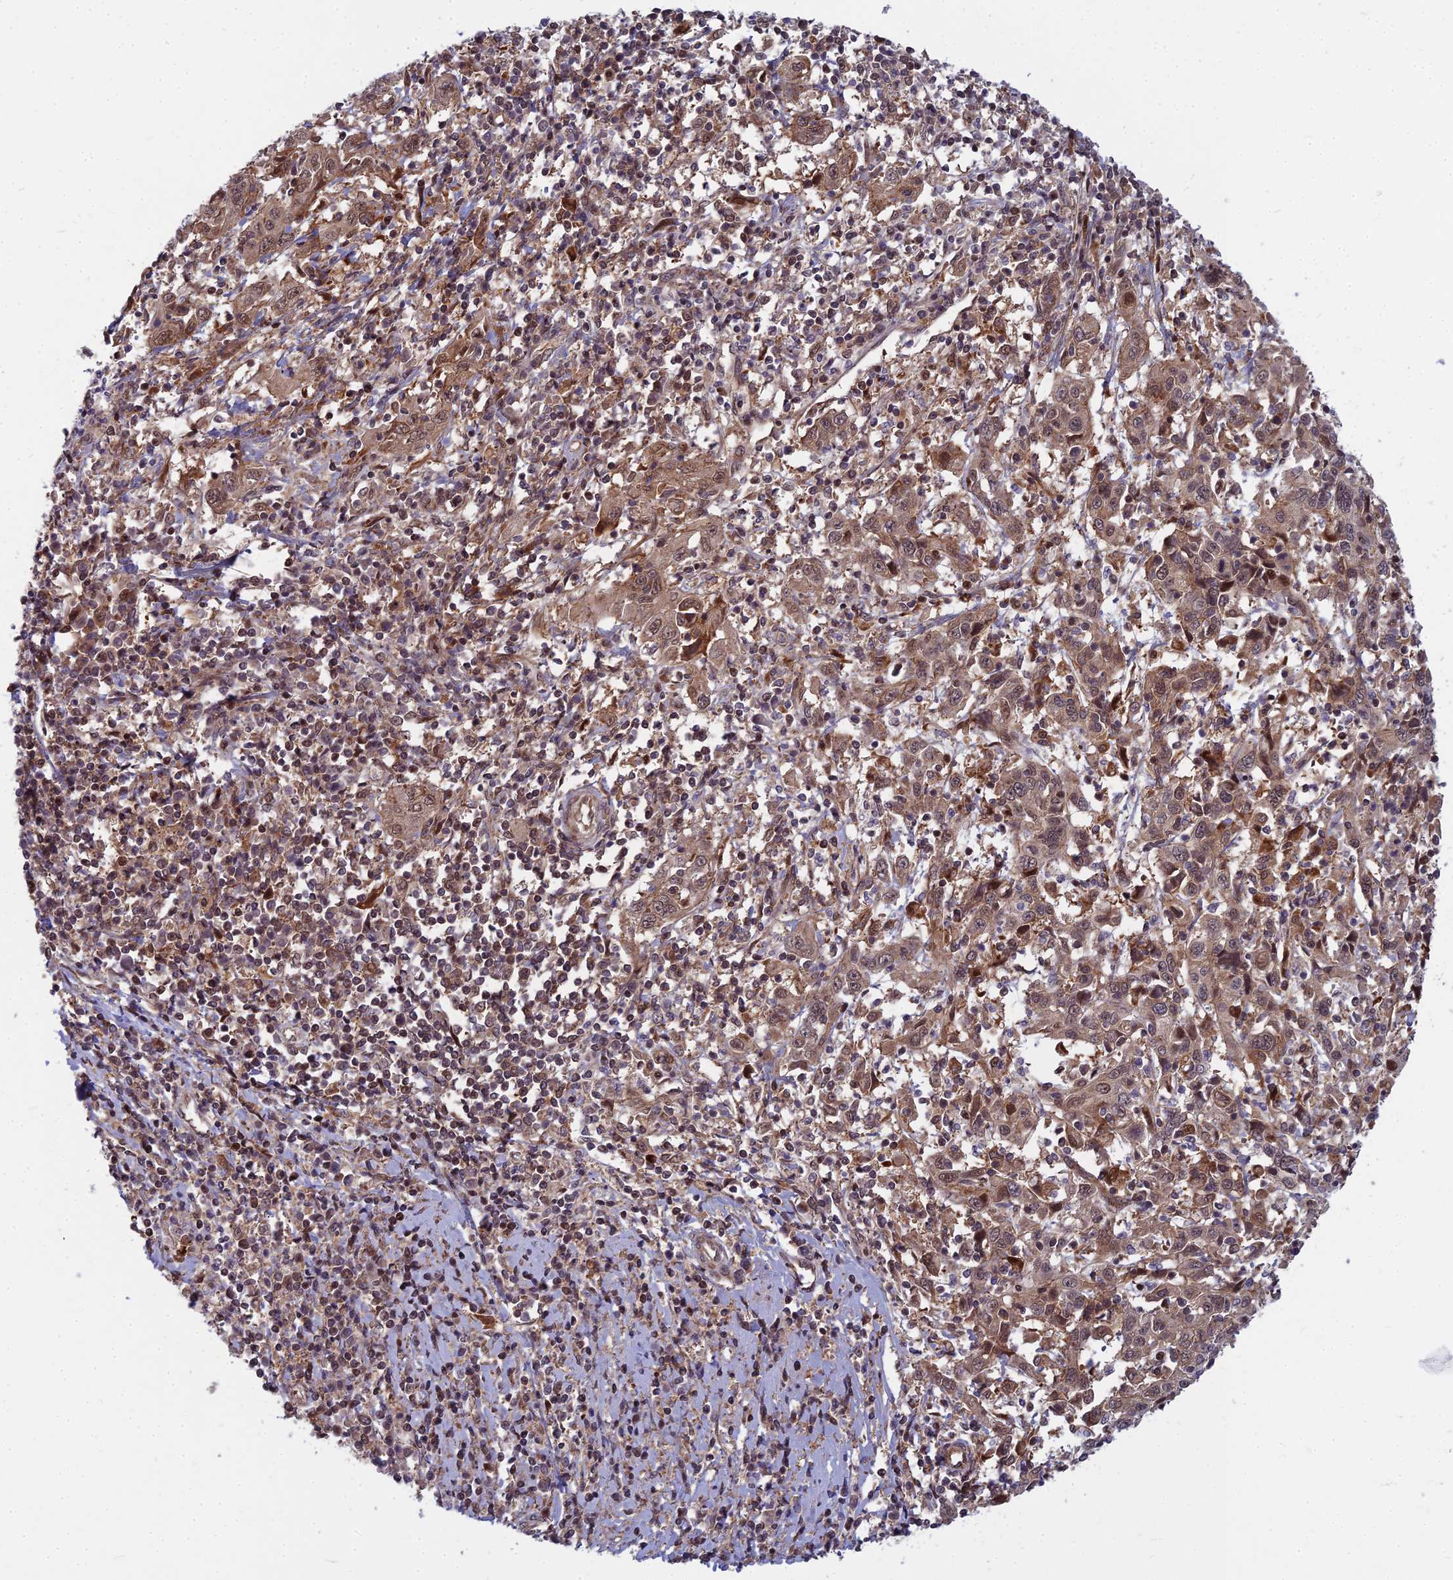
{"staining": {"intensity": "moderate", "quantity": ">75%", "location": "cytoplasmic/membranous,nuclear"}, "tissue": "cervical cancer", "cell_type": "Tumor cells", "image_type": "cancer", "snomed": [{"axis": "morphology", "description": "Squamous cell carcinoma, NOS"}, {"axis": "topography", "description": "Cervix"}], "caption": "Tumor cells show moderate cytoplasmic/membranous and nuclear expression in approximately >75% of cells in cervical cancer (squamous cell carcinoma). The staining was performed using DAB (3,3'-diaminobenzidine), with brown indicating positive protein expression. Nuclei are stained blue with hematoxylin.", "gene": "COMMD2", "patient": {"sex": "female", "age": 46}}